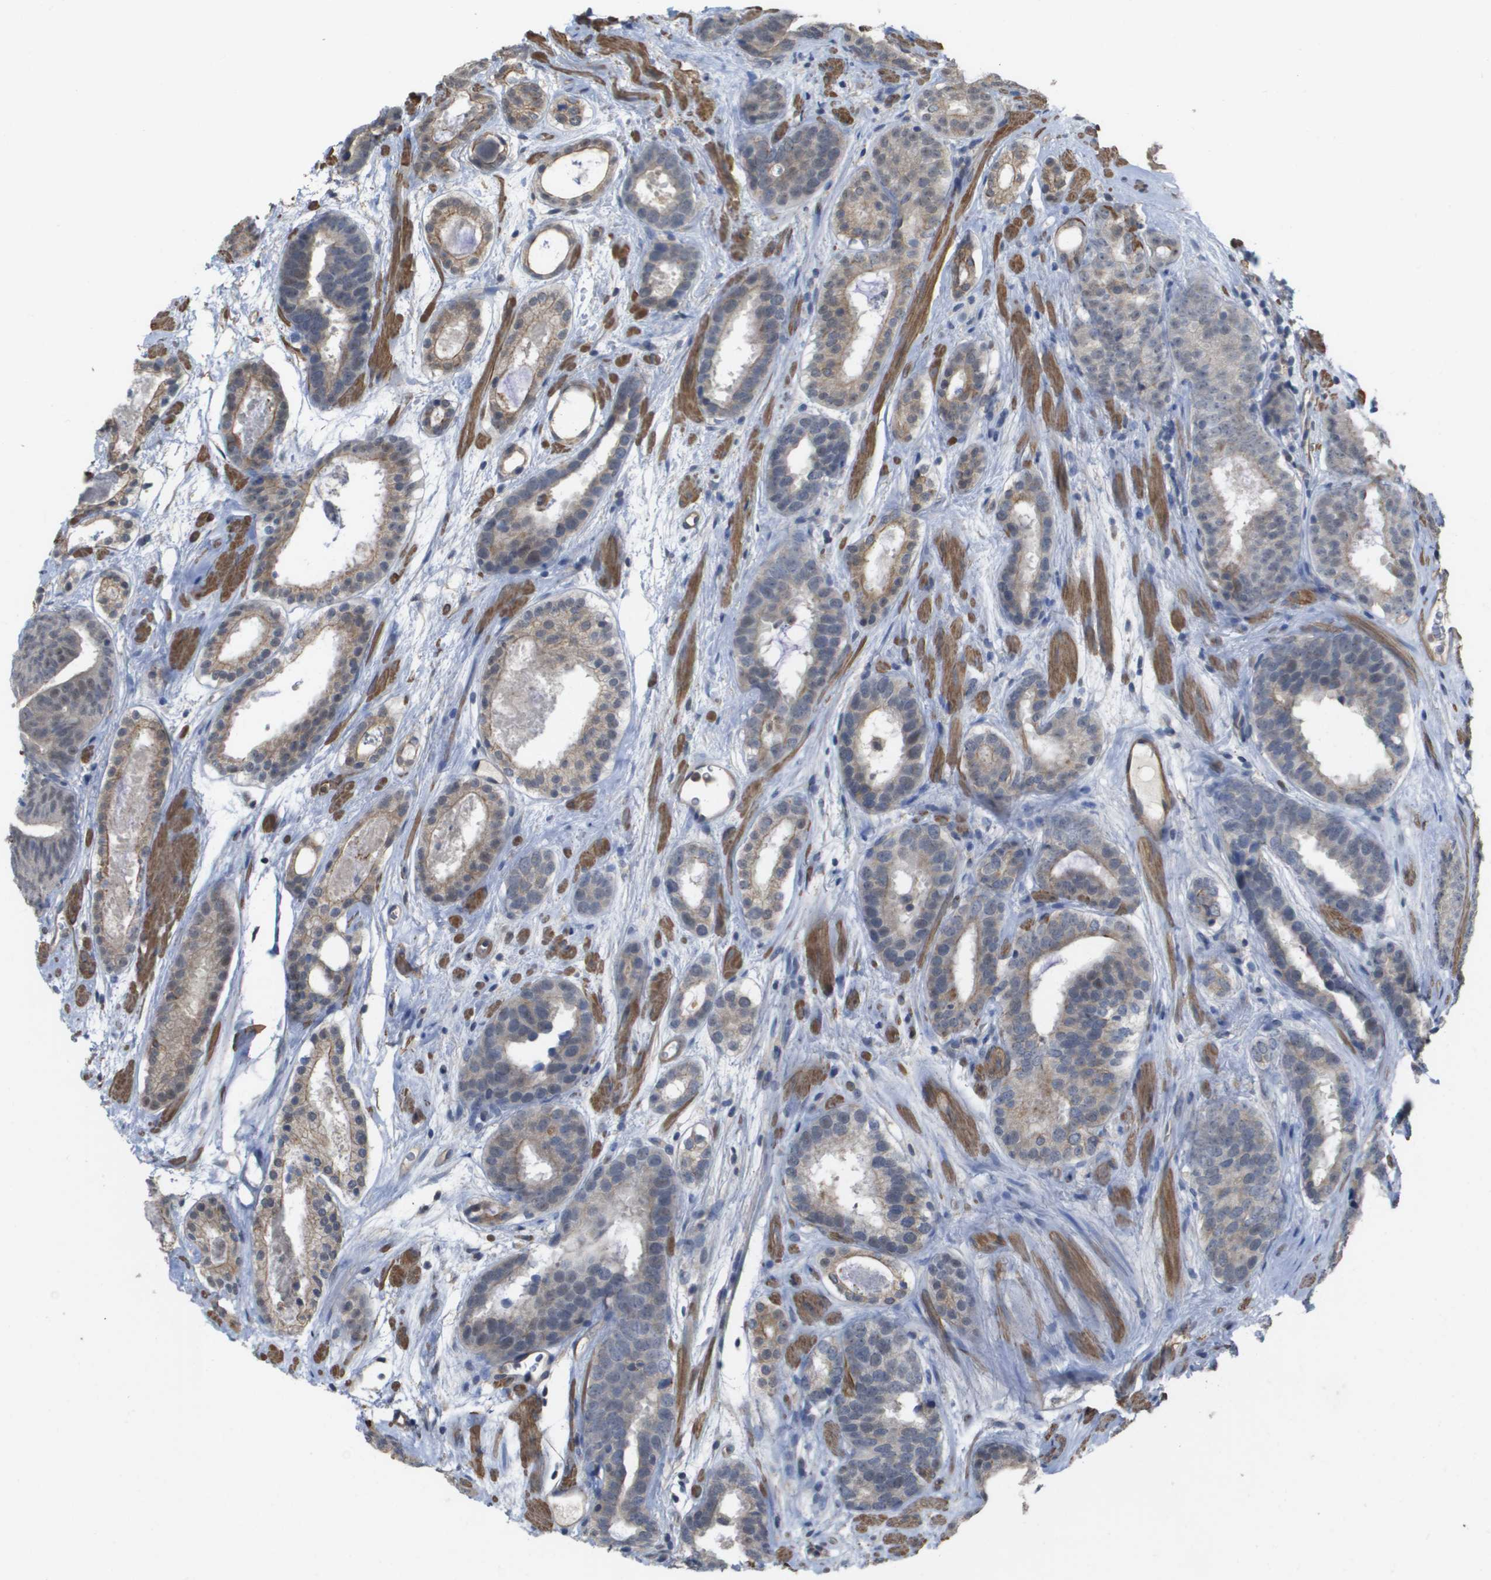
{"staining": {"intensity": "weak", "quantity": "<25%", "location": "cytoplasmic/membranous"}, "tissue": "prostate cancer", "cell_type": "Tumor cells", "image_type": "cancer", "snomed": [{"axis": "morphology", "description": "Adenocarcinoma, Low grade"}, {"axis": "topography", "description": "Prostate"}], "caption": "This is a micrograph of IHC staining of prostate adenocarcinoma (low-grade), which shows no expression in tumor cells.", "gene": "RNF112", "patient": {"sex": "male", "age": 69}}